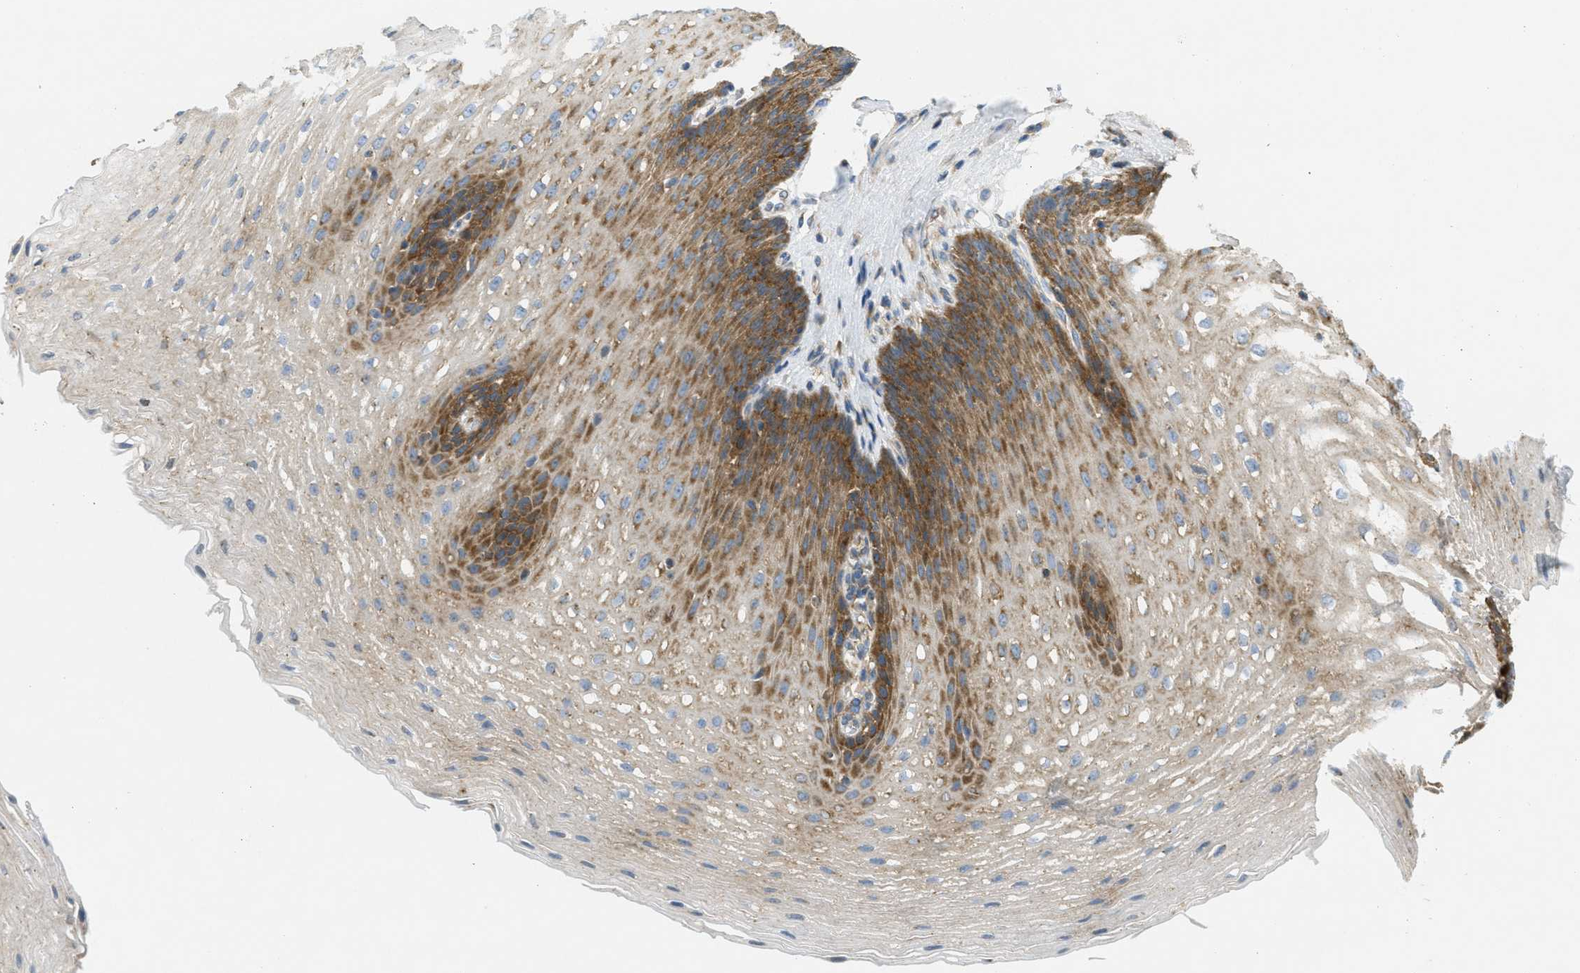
{"staining": {"intensity": "strong", "quantity": "25%-75%", "location": "cytoplasmic/membranous"}, "tissue": "esophagus", "cell_type": "Squamous epithelial cells", "image_type": "normal", "snomed": [{"axis": "morphology", "description": "Normal tissue, NOS"}, {"axis": "topography", "description": "Esophagus"}], "caption": "This micrograph displays IHC staining of unremarkable esophagus, with high strong cytoplasmic/membranous positivity in approximately 25%-75% of squamous epithelial cells.", "gene": "ABCF1", "patient": {"sex": "male", "age": 48}}